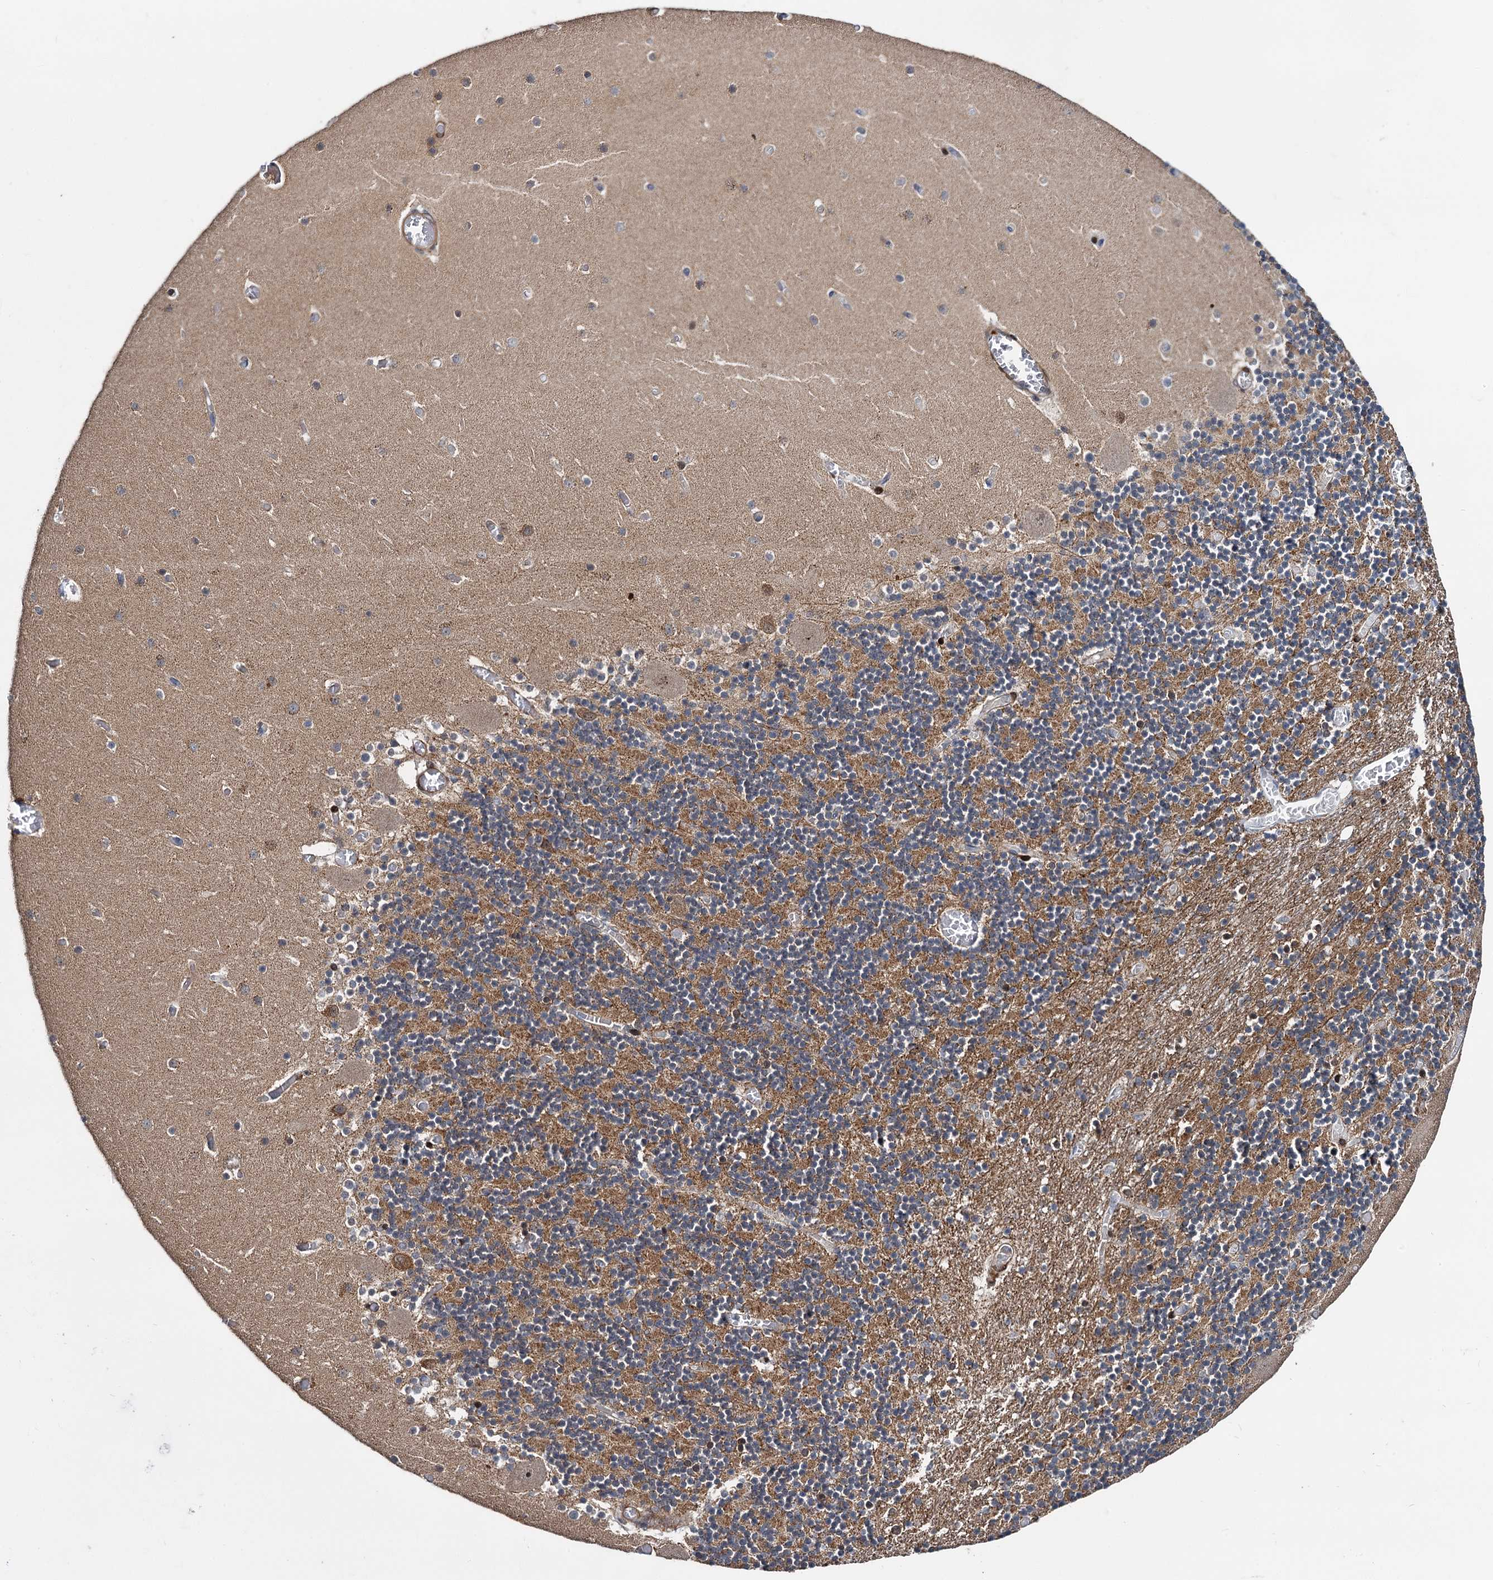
{"staining": {"intensity": "moderate", "quantity": ">75%", "location": "cytoplasmic/membranous"}, "tissue": "cerebellum", "cell_type": "Cells in granular layer", "image_type": "normal", "snomed": [{"axis": "morphology", "description": "Normal tissue, NOS"}, {"axis": "topography", "description": "Cerebellum"}], "caption": "Cells in granular layer reveal moderate cytoplasmic/membranous expression in about >75% of cells in benign cerebellum.", "gene": "ARHGAP42", "patient": {"sex": "female", "age": 28}}